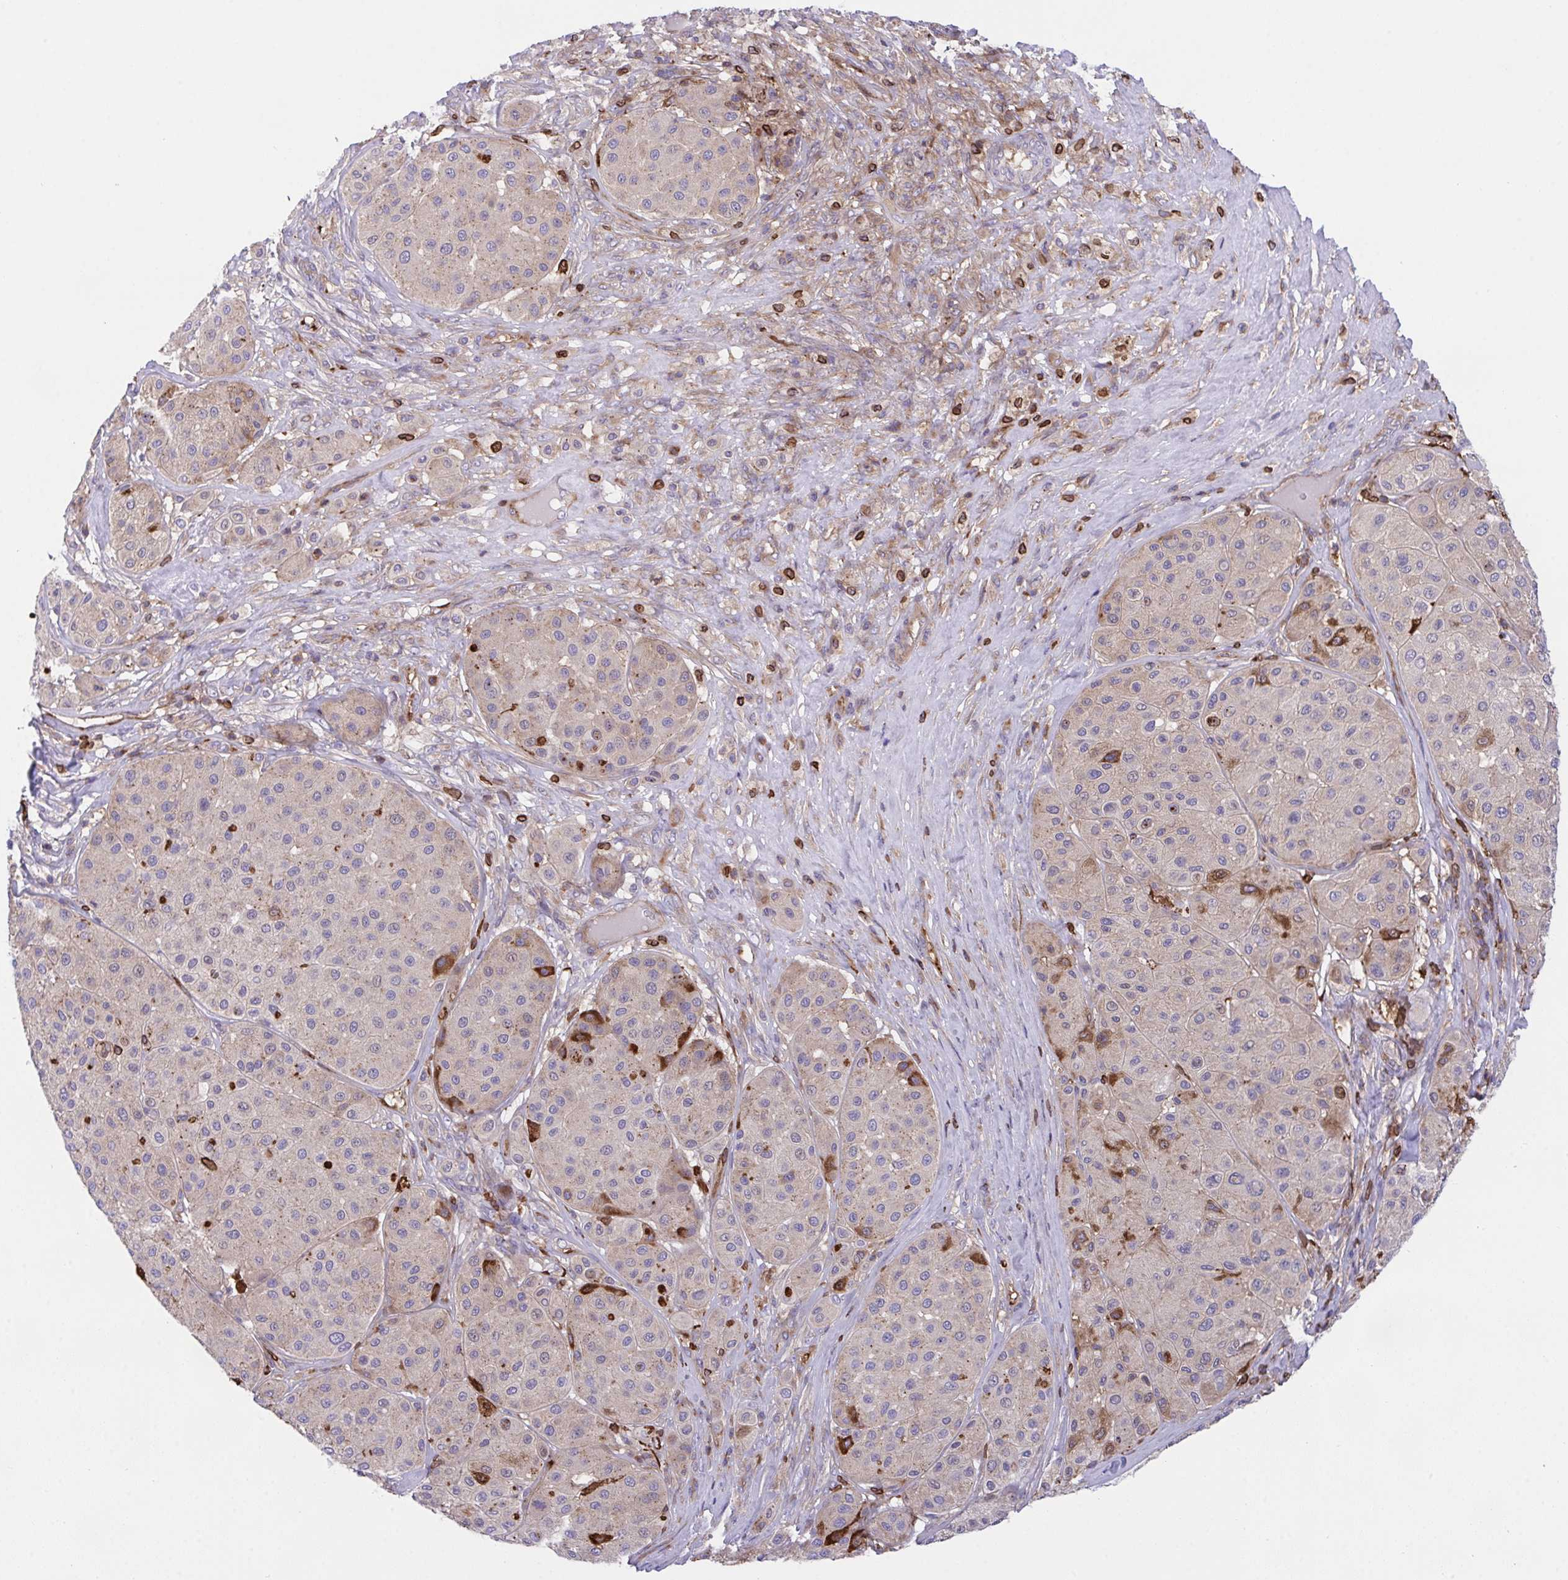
{"staining": {"intensity": "strong", "quantity": "<25%", "location": "cytoplasmic/membranous"}, "tissue": "melanoma", "cell_type": "Tumor cells", "image_type": "cancer", "snomed": [{"axis": "morphology", "description": "Malignant melanoma, Metastatic site"}, {"axis": "topography", "description": "Smooth muscle"}], "caption": "Immunohistochemistry (DAB) staining of malignant melanoma (metastatic site) demonstrates strong cytoplasmic/membranous protein positivity in approximately <25% of tumor cells.", "gene": "PPIH", "patient": {"sex": "male", "age": 41}}